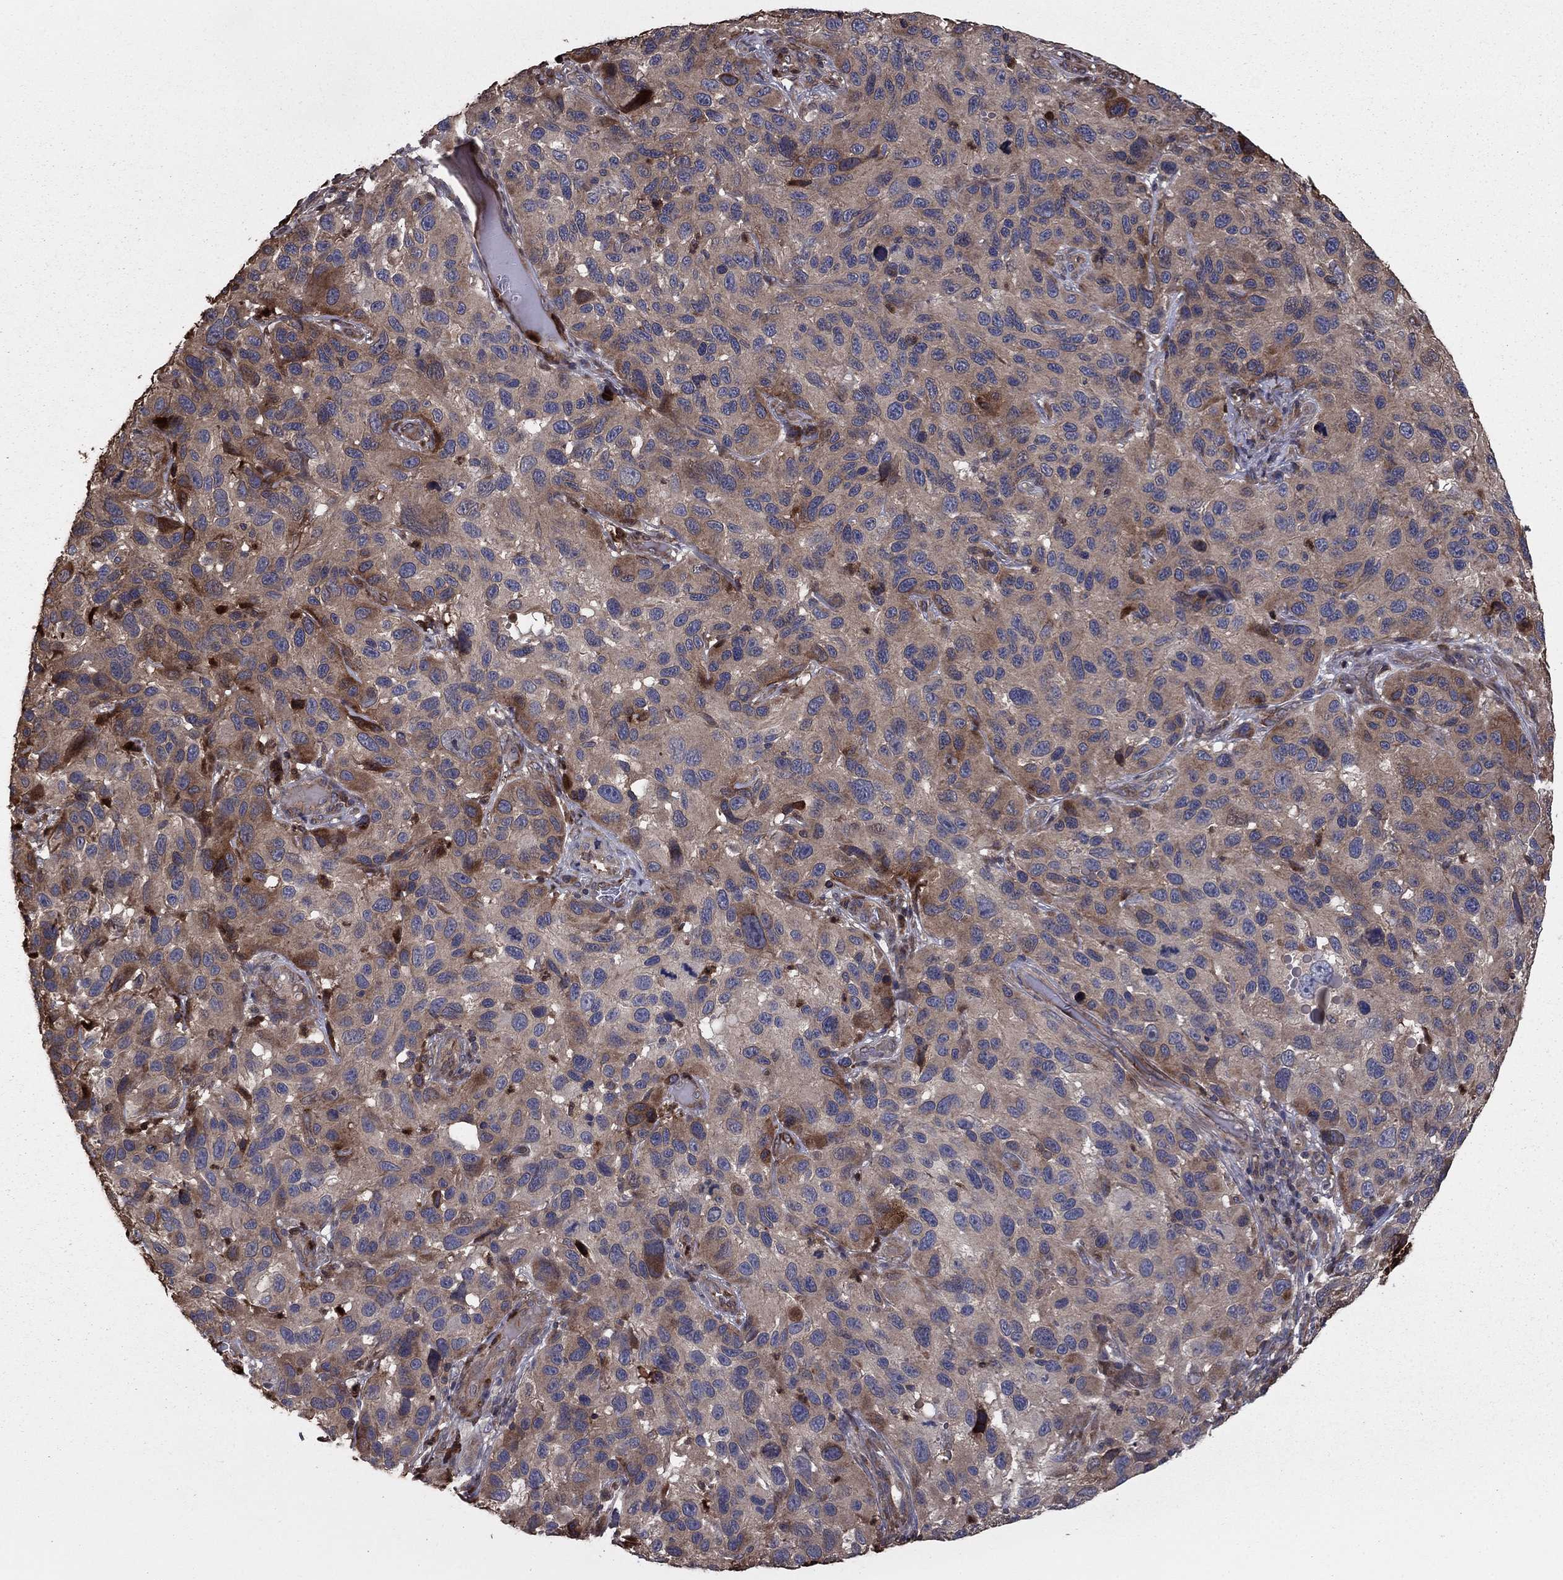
{"staining": {"intensity": "moderate", "quantity": "<25%", "location": "cytoplasmic/membranous"}, "tissue": "melanoma", "cell_type": "Tumor cells", "image_type": "cancer", "snomed": [{"axis": "morphology", "description": "Malignant melanoma, NOS"}, {"axis": "topography", "description": "Skin"}], "caption": "Melanoma stained with a brown dye reveals moderate cytoplasmic/membranous positive staining in approximately <25% of tumor cells.", "gene": "GYG1", "patient": {"sex": "male", "age": 53}}